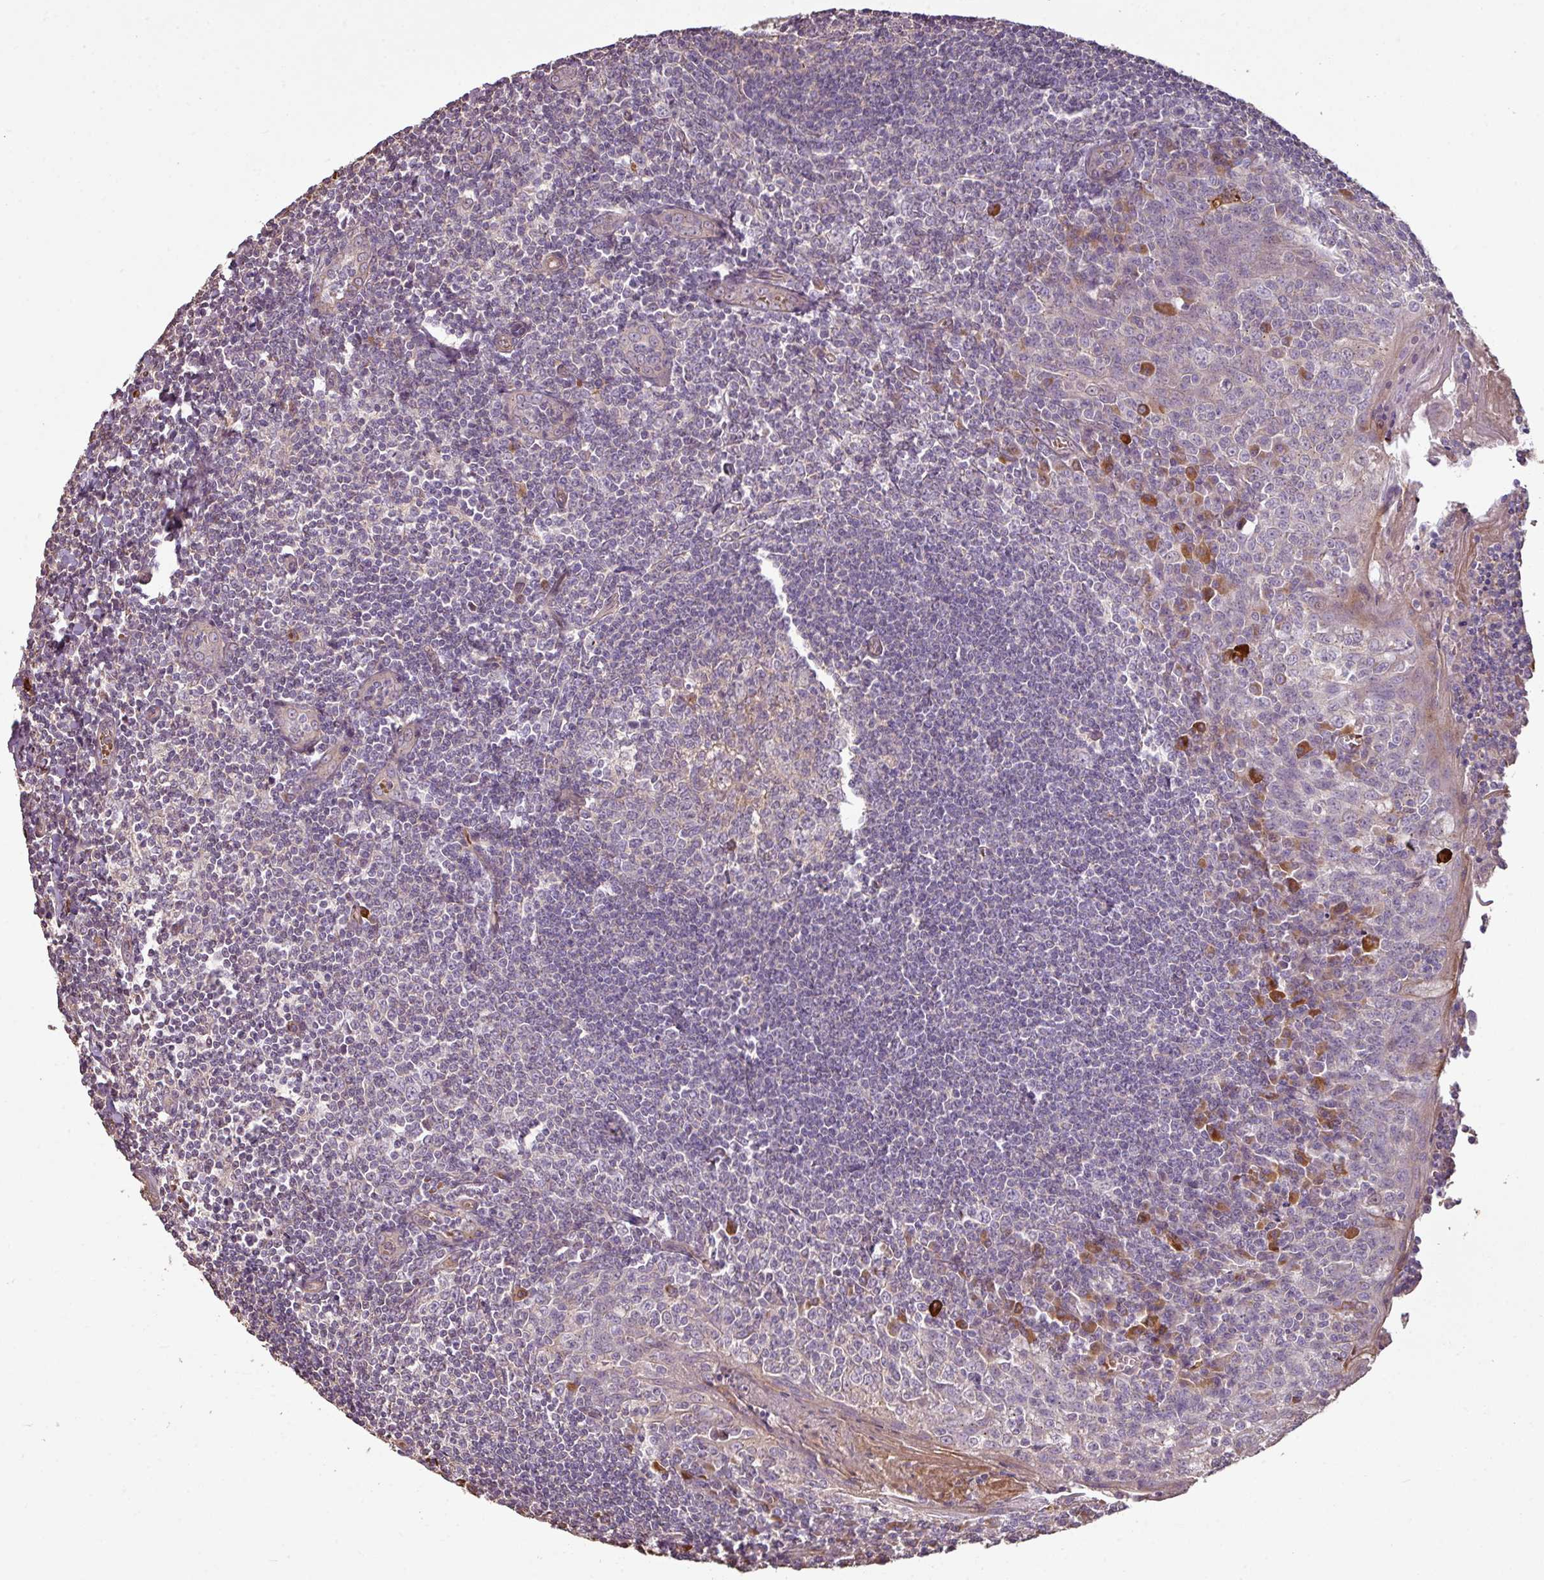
{"staining": {"intensity": "negative", "quantity": "none", "location": "none"}, "tissue": "tonsil", "cell_type": "Germinal center cells", "image_type": "normal", "snomed": [{"axis": "morphology", "description": "Normal tissue, NOS"}, {"axis": "topography", "description": "Tonsil"}], "caption": "Benign tonsil was stained to show a protein in brown. There is no significant expression in germinal center cells.", "gene": "NHSL2", "patient": {"sex": "male", "age": 27}}